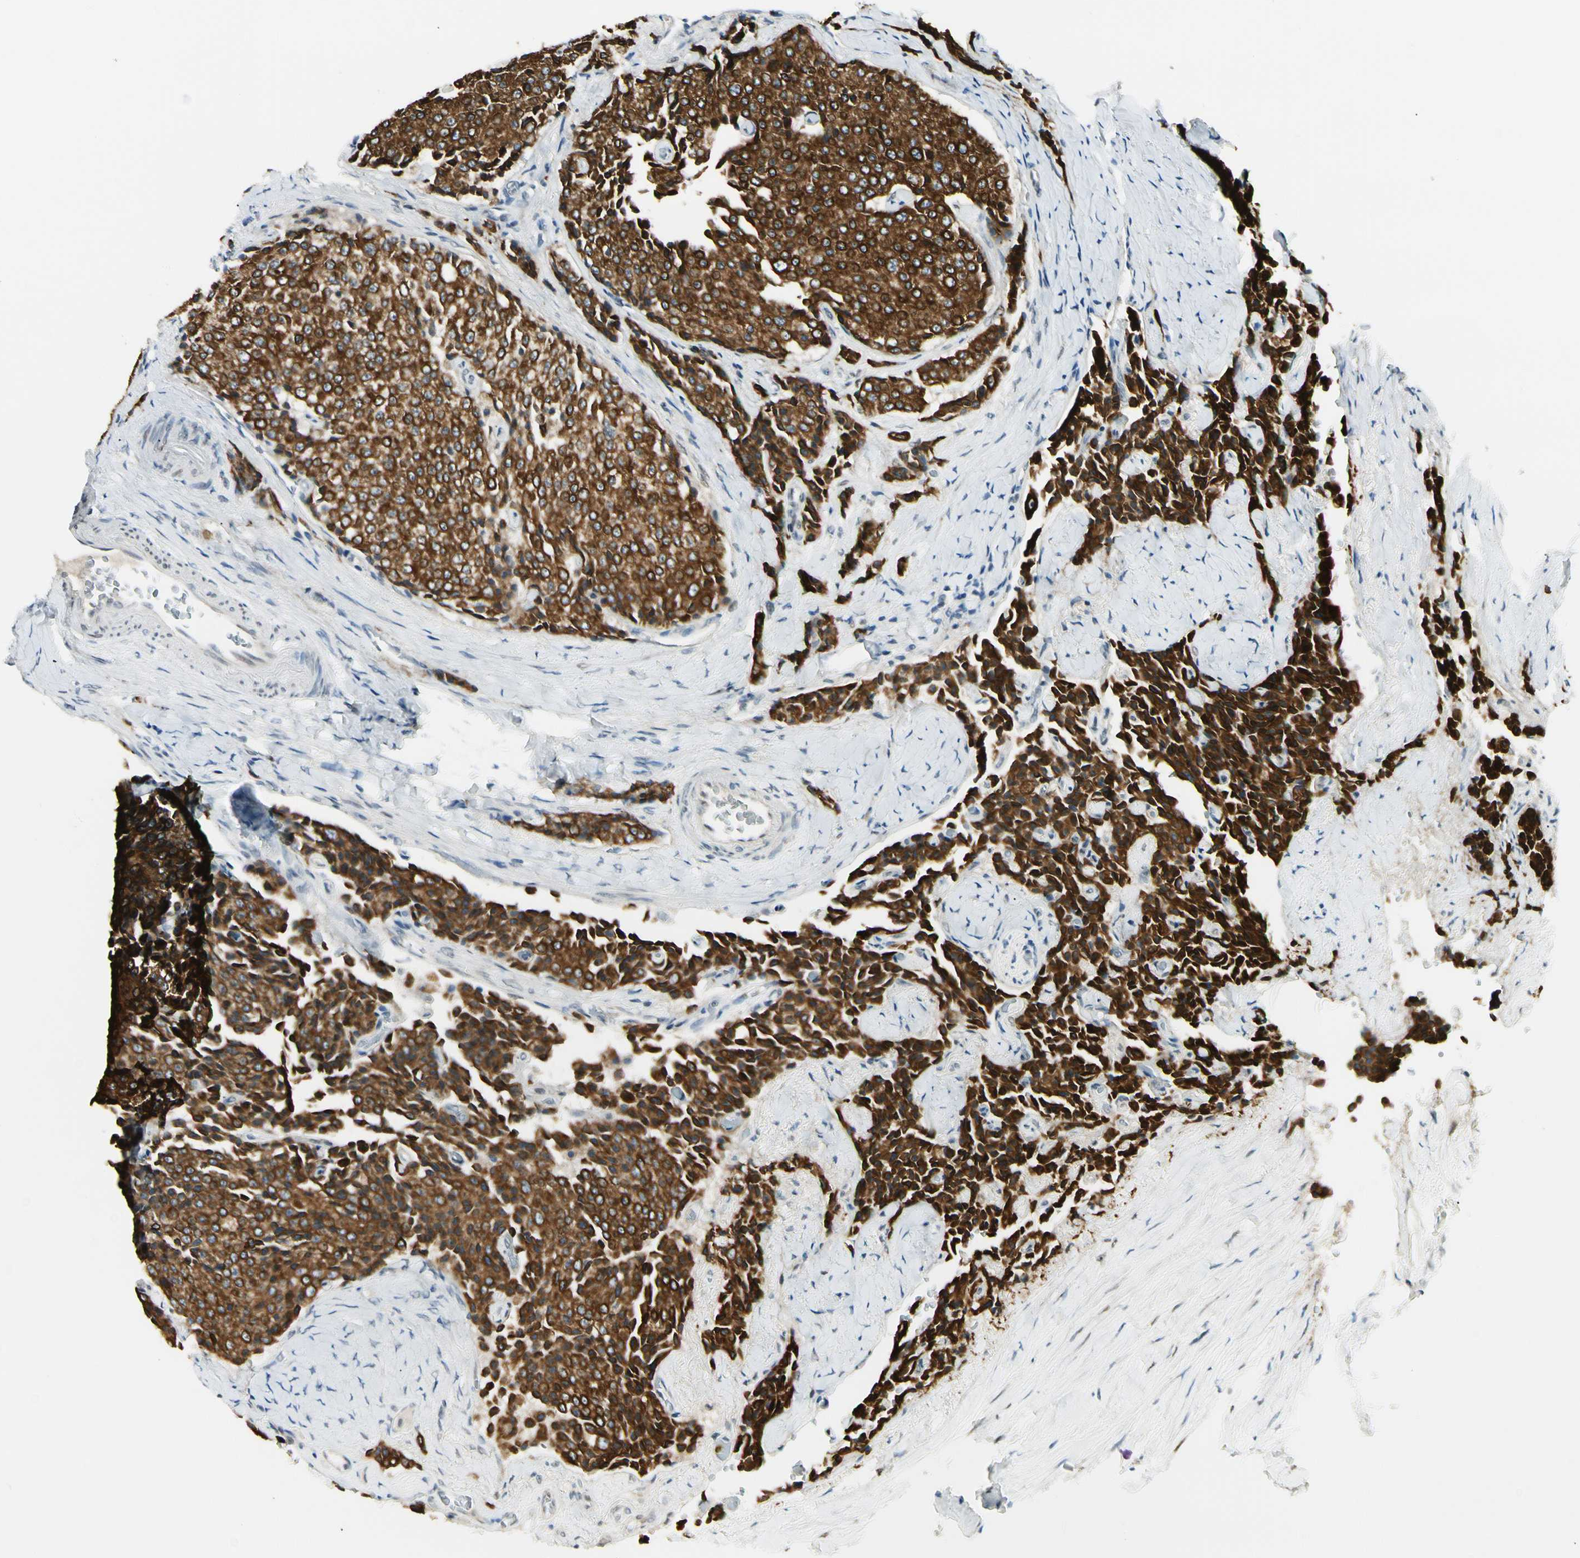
{"staining": {"intensity": "strong", "quantity": ">75%", "location": "cytoplasmic/membranous"}, "tissue": "carcinoid", "cell_type": "Tumor cells", "image_type": "cancer", "snomed": [{"axis": "morphology", "description": "Carcinoid, malignant, NOS"}, {"axis": "topography", "description": "Colon"}], "caption": "Immunohistochemical staining of human malignant carcinoid shows high levels of strong cytoplasmic/membranous expression in approximately >75% of tumor cells. The protein is shown in brown color, while the nuclei are stained blue.", "gene": "ATXN1", "patient": {"sex": "female", "age": 61}}